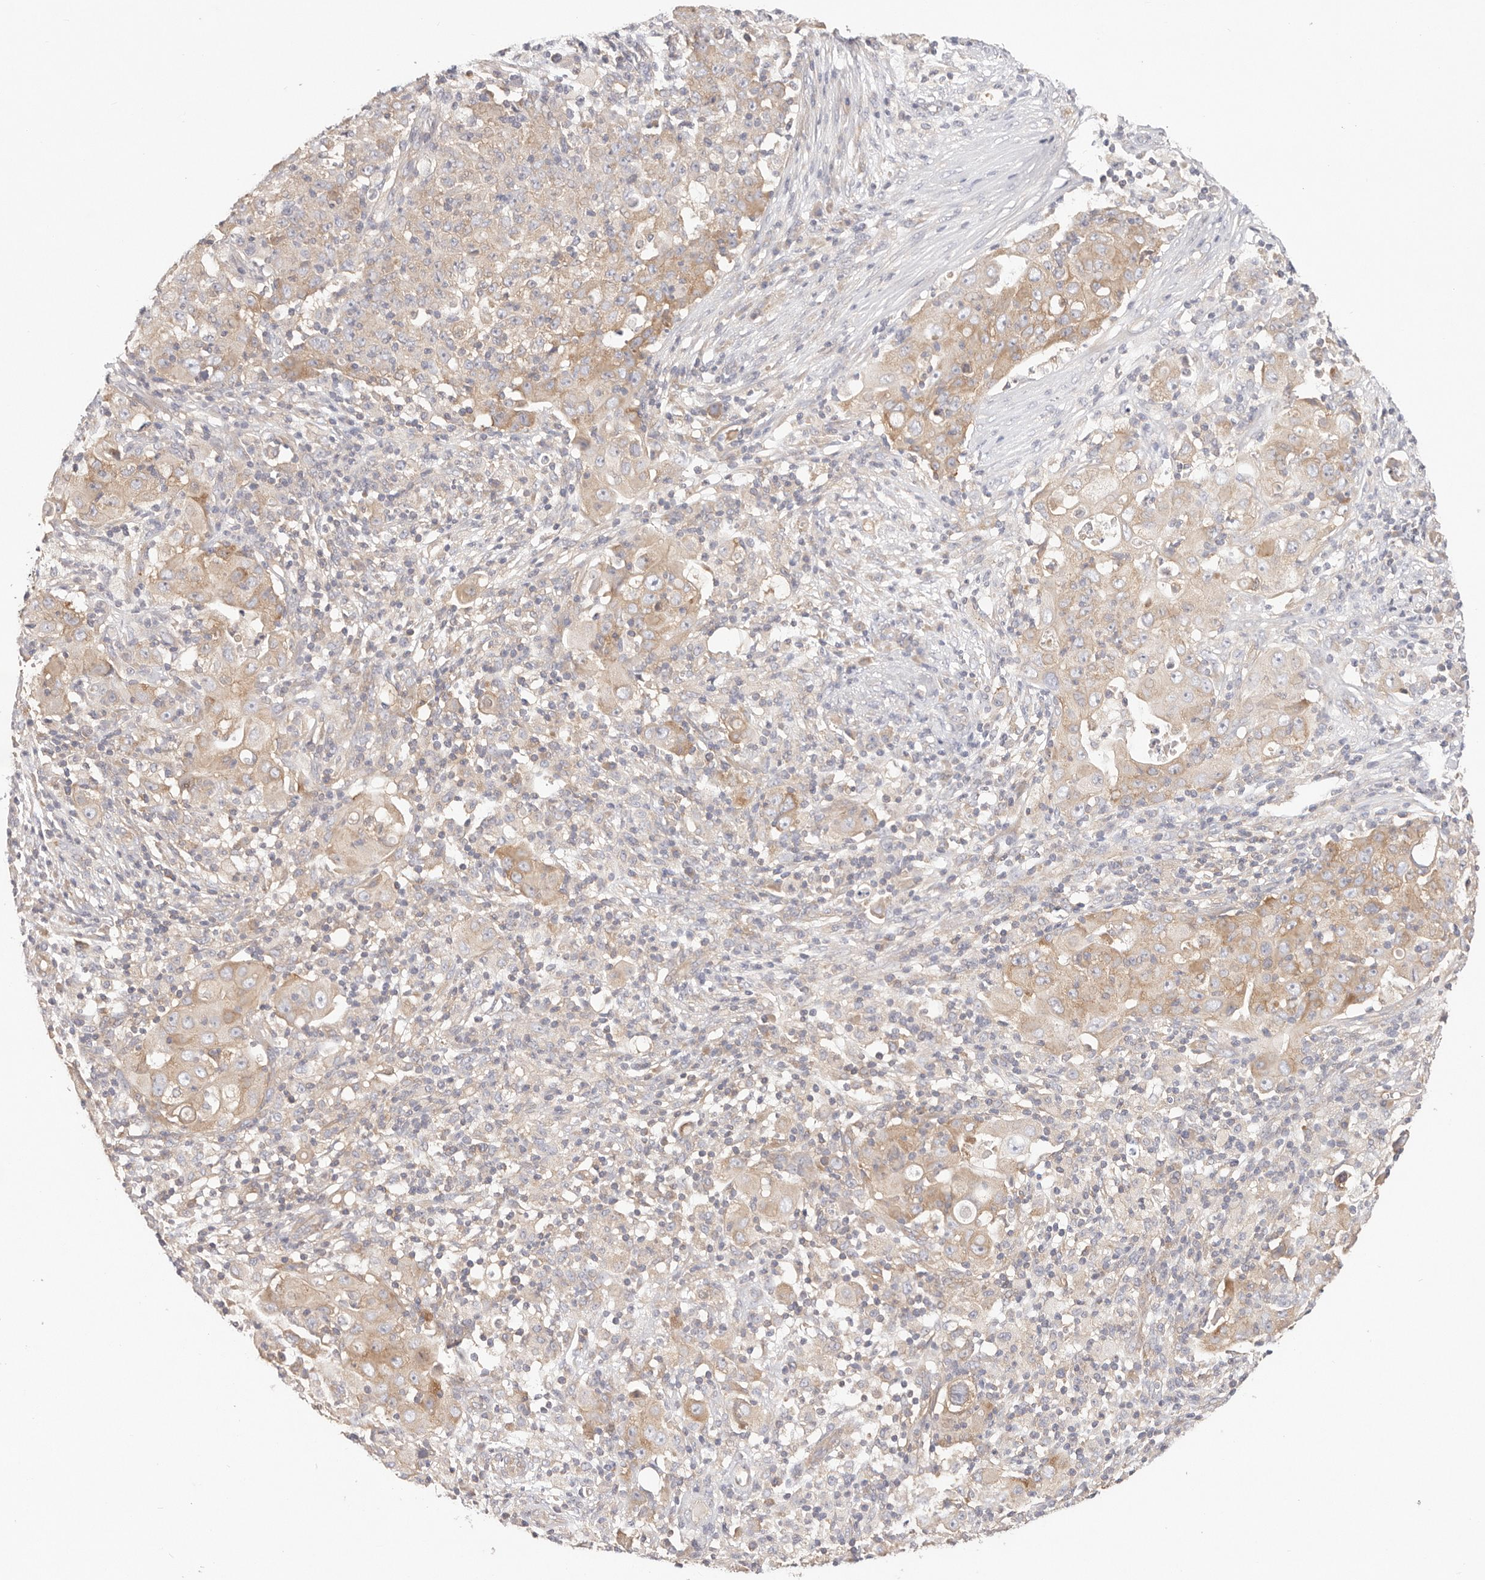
{"staining": {"intensity": "weak", "quantity": ">75%", "location": "cytoplasmic/membranous"}, "tissue": "ovarian cancer", "cell_type": "Tumor cells", "image_type": "cancer", "snomed": [{"axis": "morphology", "description": "Carcinoma, endometroid"}, {"axis": "topography", "description": "Ovary"}], "caption": "Ovarian endometroid carcinoma stained with immunohistochemistry exhibits weak cytoplasmic/membranous staining in about >75% of tumor cells.", "gene": "KCMF1", "patient": {"sex": "female", "age": 42}}